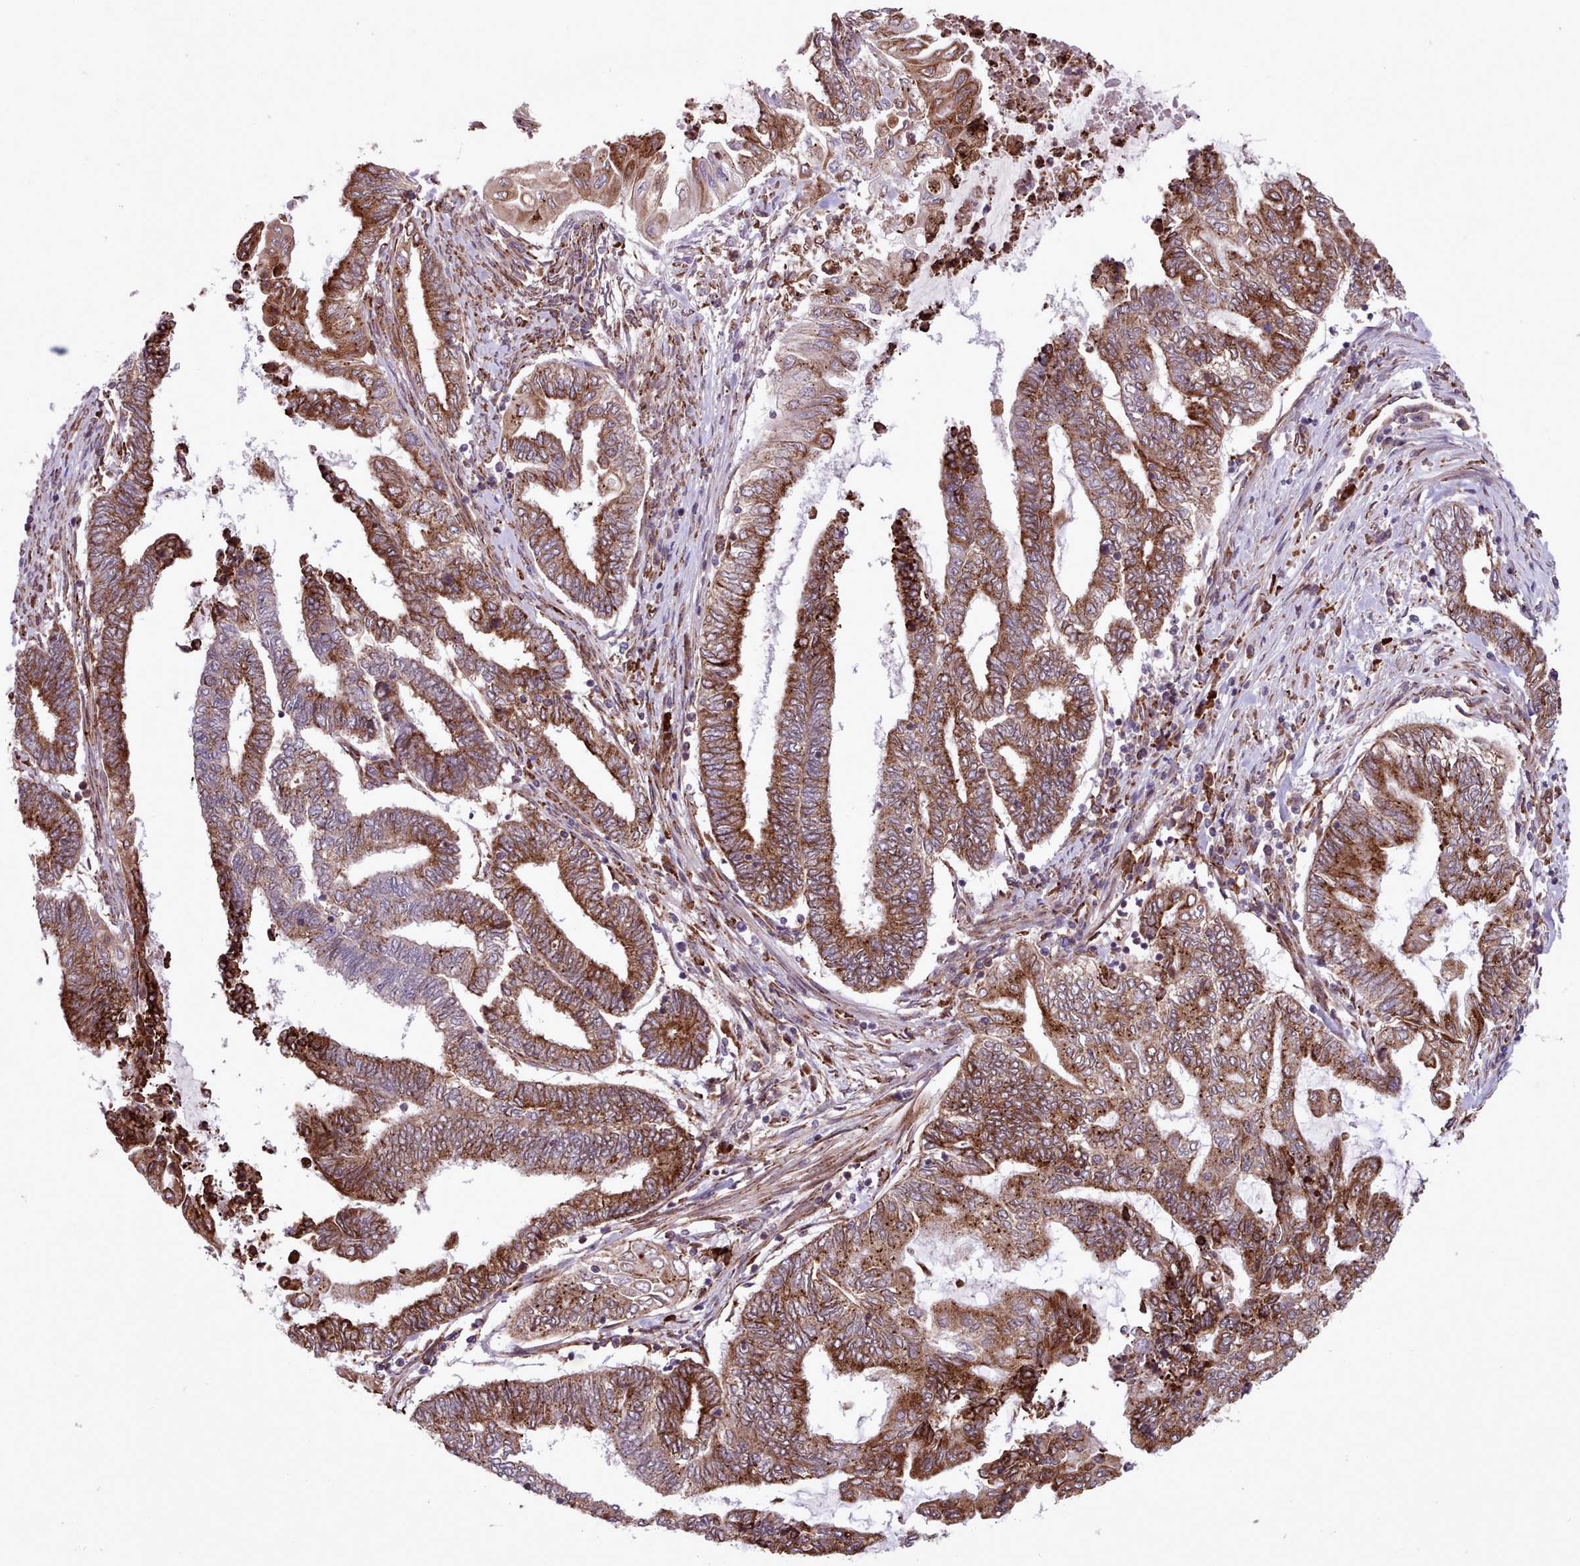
{"staining": {"intensity": "strong", "quantity": ">75%", "location": "cytoplasmic/membranous"}, "tissue": "endometrial cancer", "cell_type": "Tumor cells", "image_type": "cancer", "snomed": [{"axis": "morphology", "description": "Adenocarcinoma, NOS"}, {"axis": "topography", "description": "Uterus"}, {"axis": "topography", "description": "Endometrium"}], "caption": "Endometrial cancer (adenocarcinoma) tissue demonstrates strong cytoplasmic/membranous positivity in about >75% of tumor cells", "gene": "TTLL3", "patient": {"sex": "female", "age": 70}}